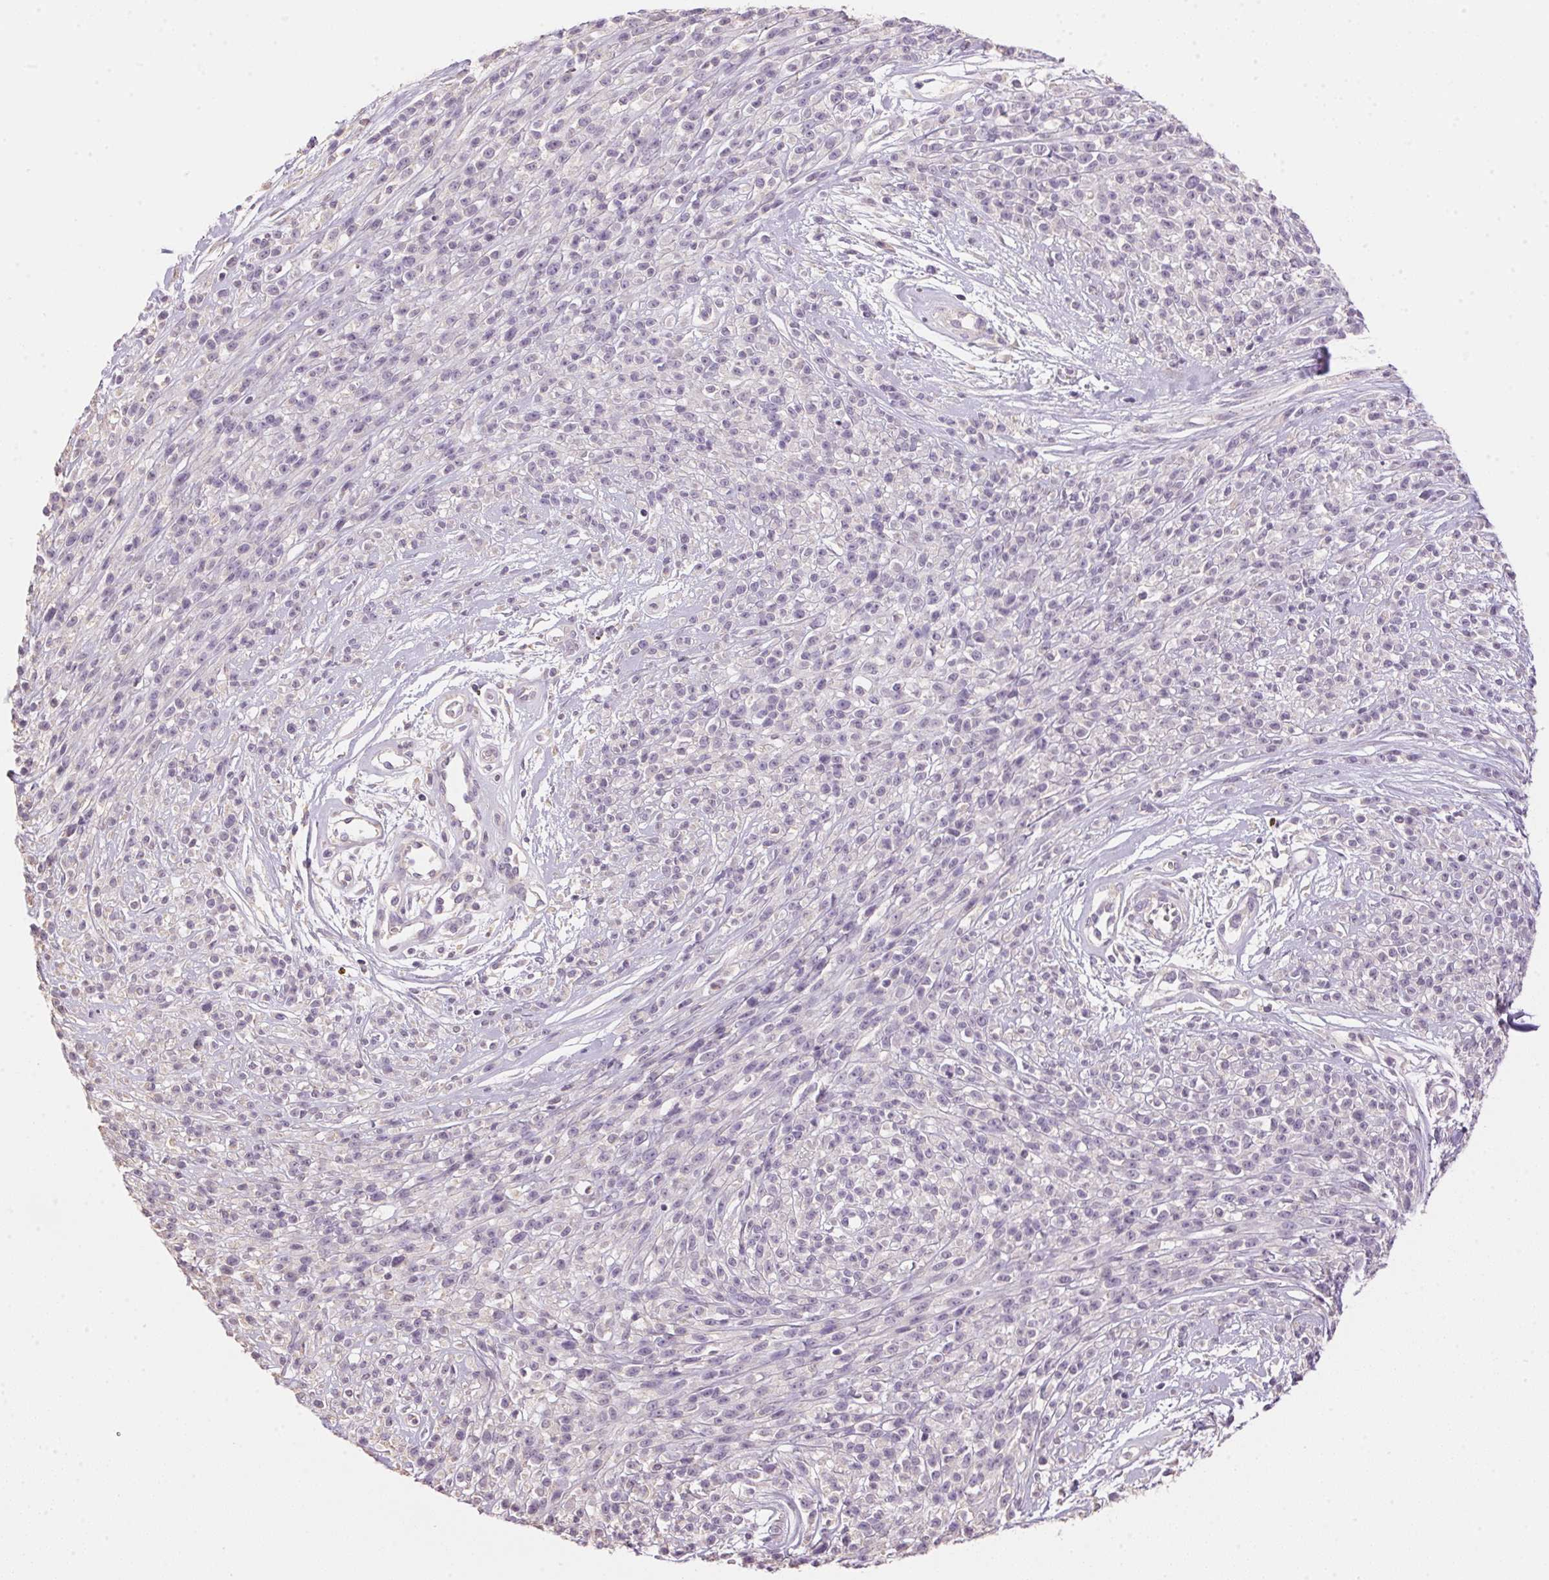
{"staining": {"intensity": "negative", "quantity": "none", "location": "none"}, "tissue": "melanoma", "cell_type": "Tumor cells", "image_type": "cancer", "snomed": [{"axis": "morphology", "description": "Malignant melanoma, NOS"}, {"axis": "topography", "description": "Skin"}, {"axis": "topography", "description": "Skin of trunk"}], "caption": "A photomicrograph of malignant melanoma stained for a protein exhibits no brown staining in tumor cells.", "gene": "LYZL6", "patient": {"sex": "male", "age": 74}}